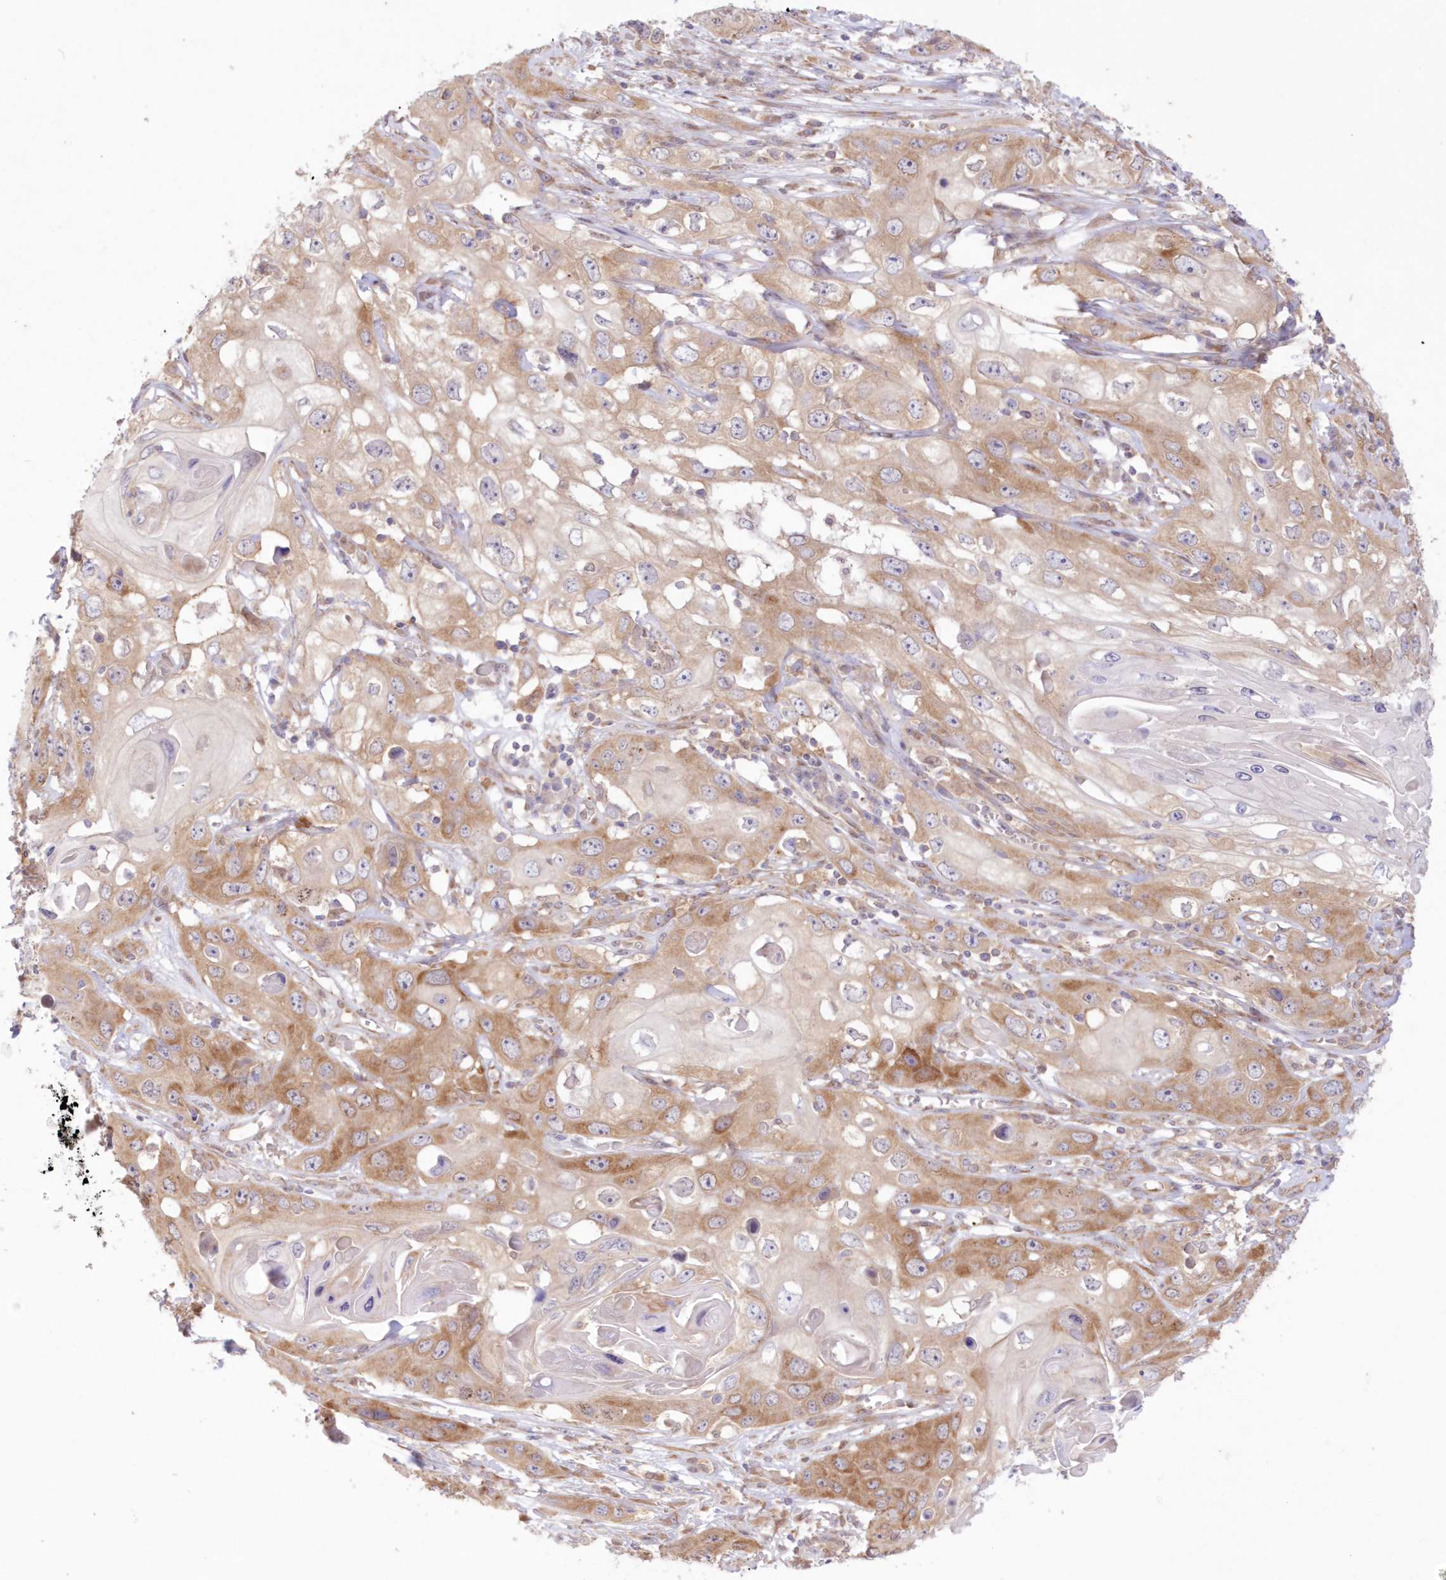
{"staining": {"intensity": "moderate", "quantity": ">75%", "location": "cytoplasmic/membranous"}, "tissue": "skin cancer", "cell_type": "Tumor cells", "image_type": "cancer", "snomed": [{"axis": "morphology", "description": "Squamous cell carcinoma, NOS"}, {"axis": "topography", "description": "Skin"}], "caption": "Protein expression analysis of skin cancer (squamous cell carcinoma) displays moderate cytoplasmic/membranous staining in about >75% of tumor cells. The staining is performed using DAB brown chromogen to label protein expression. The nuclei are counter-stained blue using hematoxylin.", "gene": "RNPEP", "patient": {"sex": "male", "age": 55}}